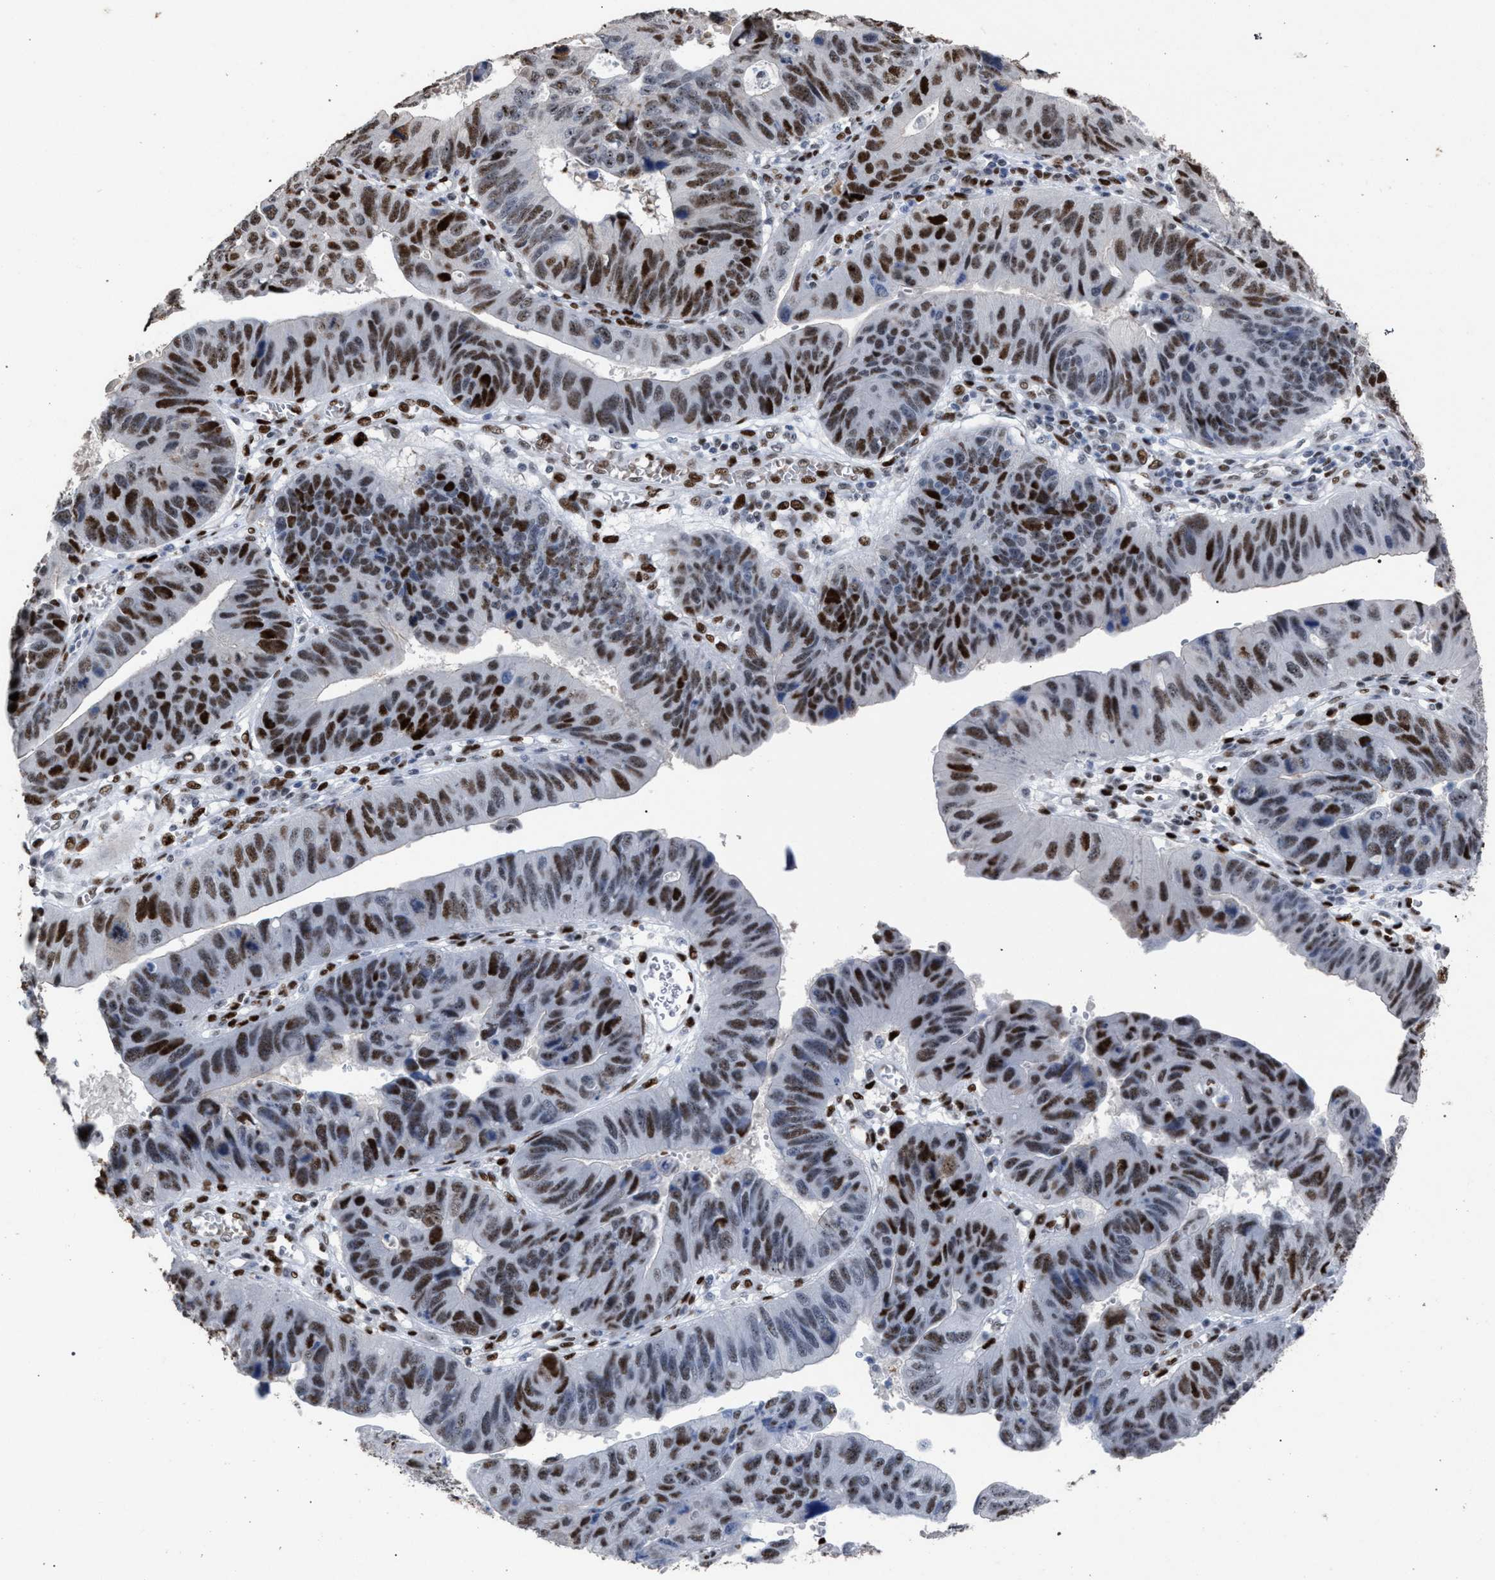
{"staining": {"intensity": "moderate", "quantity": "25%-75%", "location": "nuclear"}, "tissue": "stomach cancer", "cell_type": "Tumor cells", "image_type": "cancer", "snomed": [{"axis": "morphology", "description": "Adenocarcinoma, NOS"}, {"axis": "topography", "description": "Stomach"}], "caption": "Tumor cells show moderate nuclear expression in about 25%-75% of cells in adenocarcinoma (stomach).", "gene": "TP53BP1", "patient": {"sex": "male", "age": 59}}